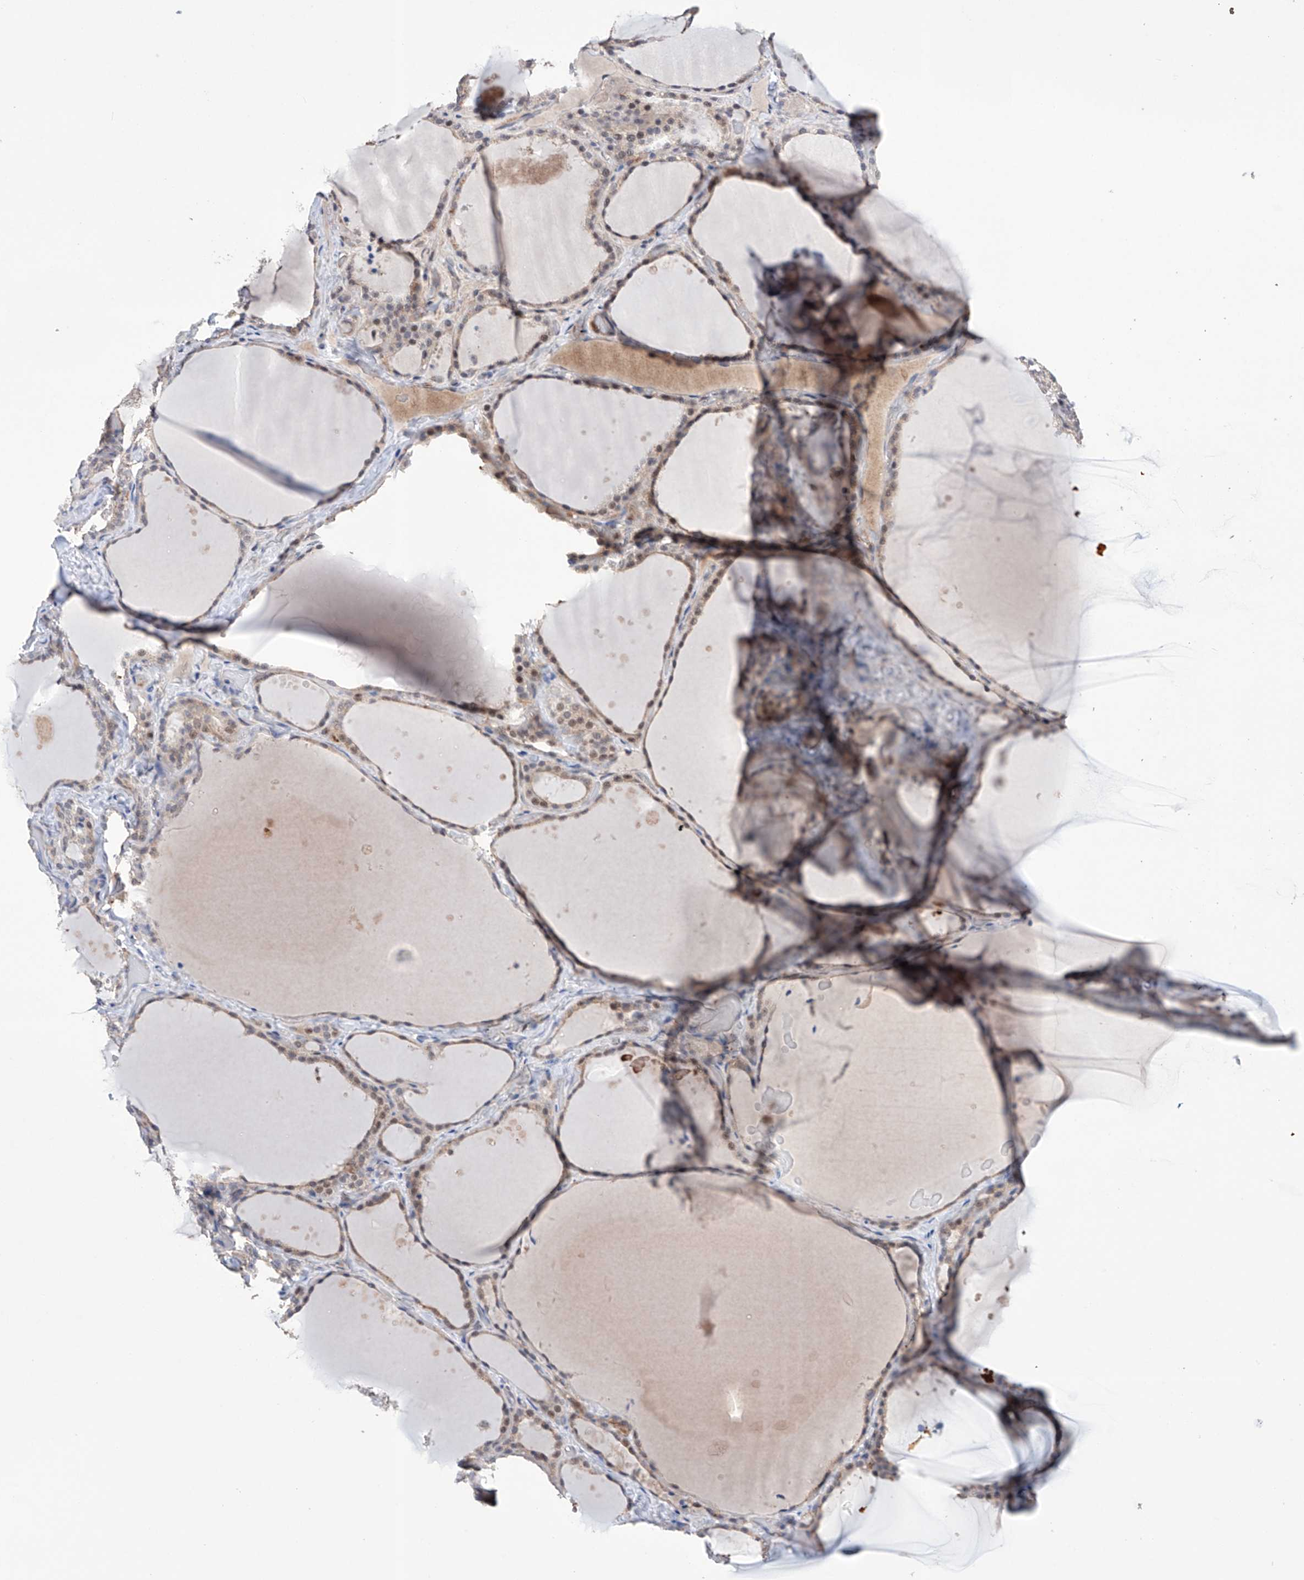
{"staining": {"intensity": "weak", "quantity": "25%-75%", "location": "cytoplasmic/membranous"}, "tissue": "thyroid gland", "cell_type": "Glandular cells", "image_type": "normal", "snomed": [{"axis": "morphology", "description": "Normal tissue, NOS"}, {"axis": "topography", "description": "Thyroid gland"}], "caption": "A histopathology image of human thyroid gland stained for a protein exhibits weak cytoplasmic/membranous brown staining in glandular cells. The staining was performed using DAB (3,3'-diaminobenzidine), with brown indicating positive protein expression. Nuclei are stained blue with hematoxylin.", "gene": "AFG1L", "patient": {"sex": "female", "age": 44}}